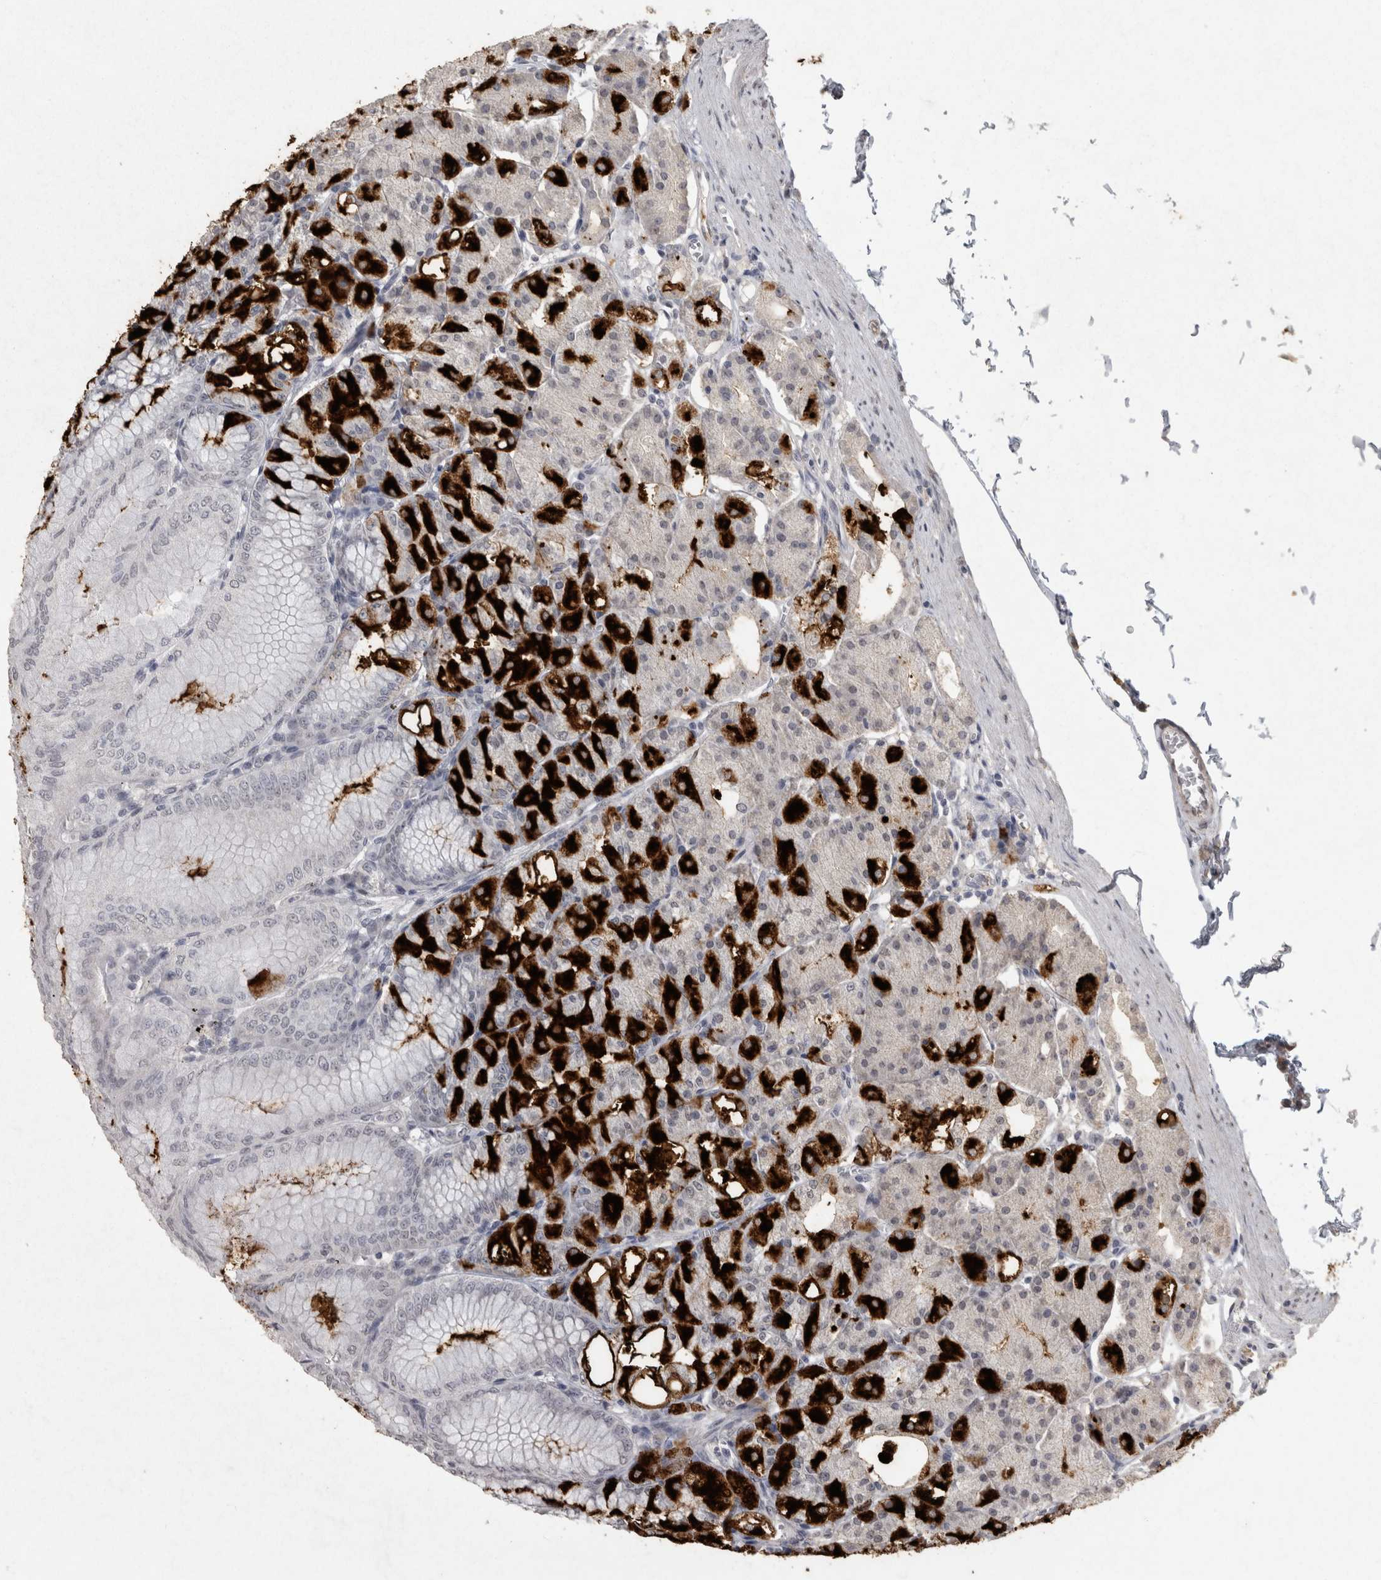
{"staining": {"intensity": "strong", "quantity": "25%-75%", "location": "cytoplasmic/membranous"}, "tissue": "stomach", "cell_type": "Glandular cells", "image_type": "normal", "snomed": [{"axis": "morphology", "description": "Normal tissue, NOS"}, {"axis": "topography", "description": "Stomach, lower"}], "caption": "DAB (3,3'-diaminobenzidine) immunohistochemical staining of unremarkable stomach demonstrates strong cytoplasmic/membranous protein staining in approximately 25%-75% of glandular cells. (IHC, brightfield microscopy, high magnification).", "gene": "MEP1A", "patient": {"sex": "male", "age": 71}}